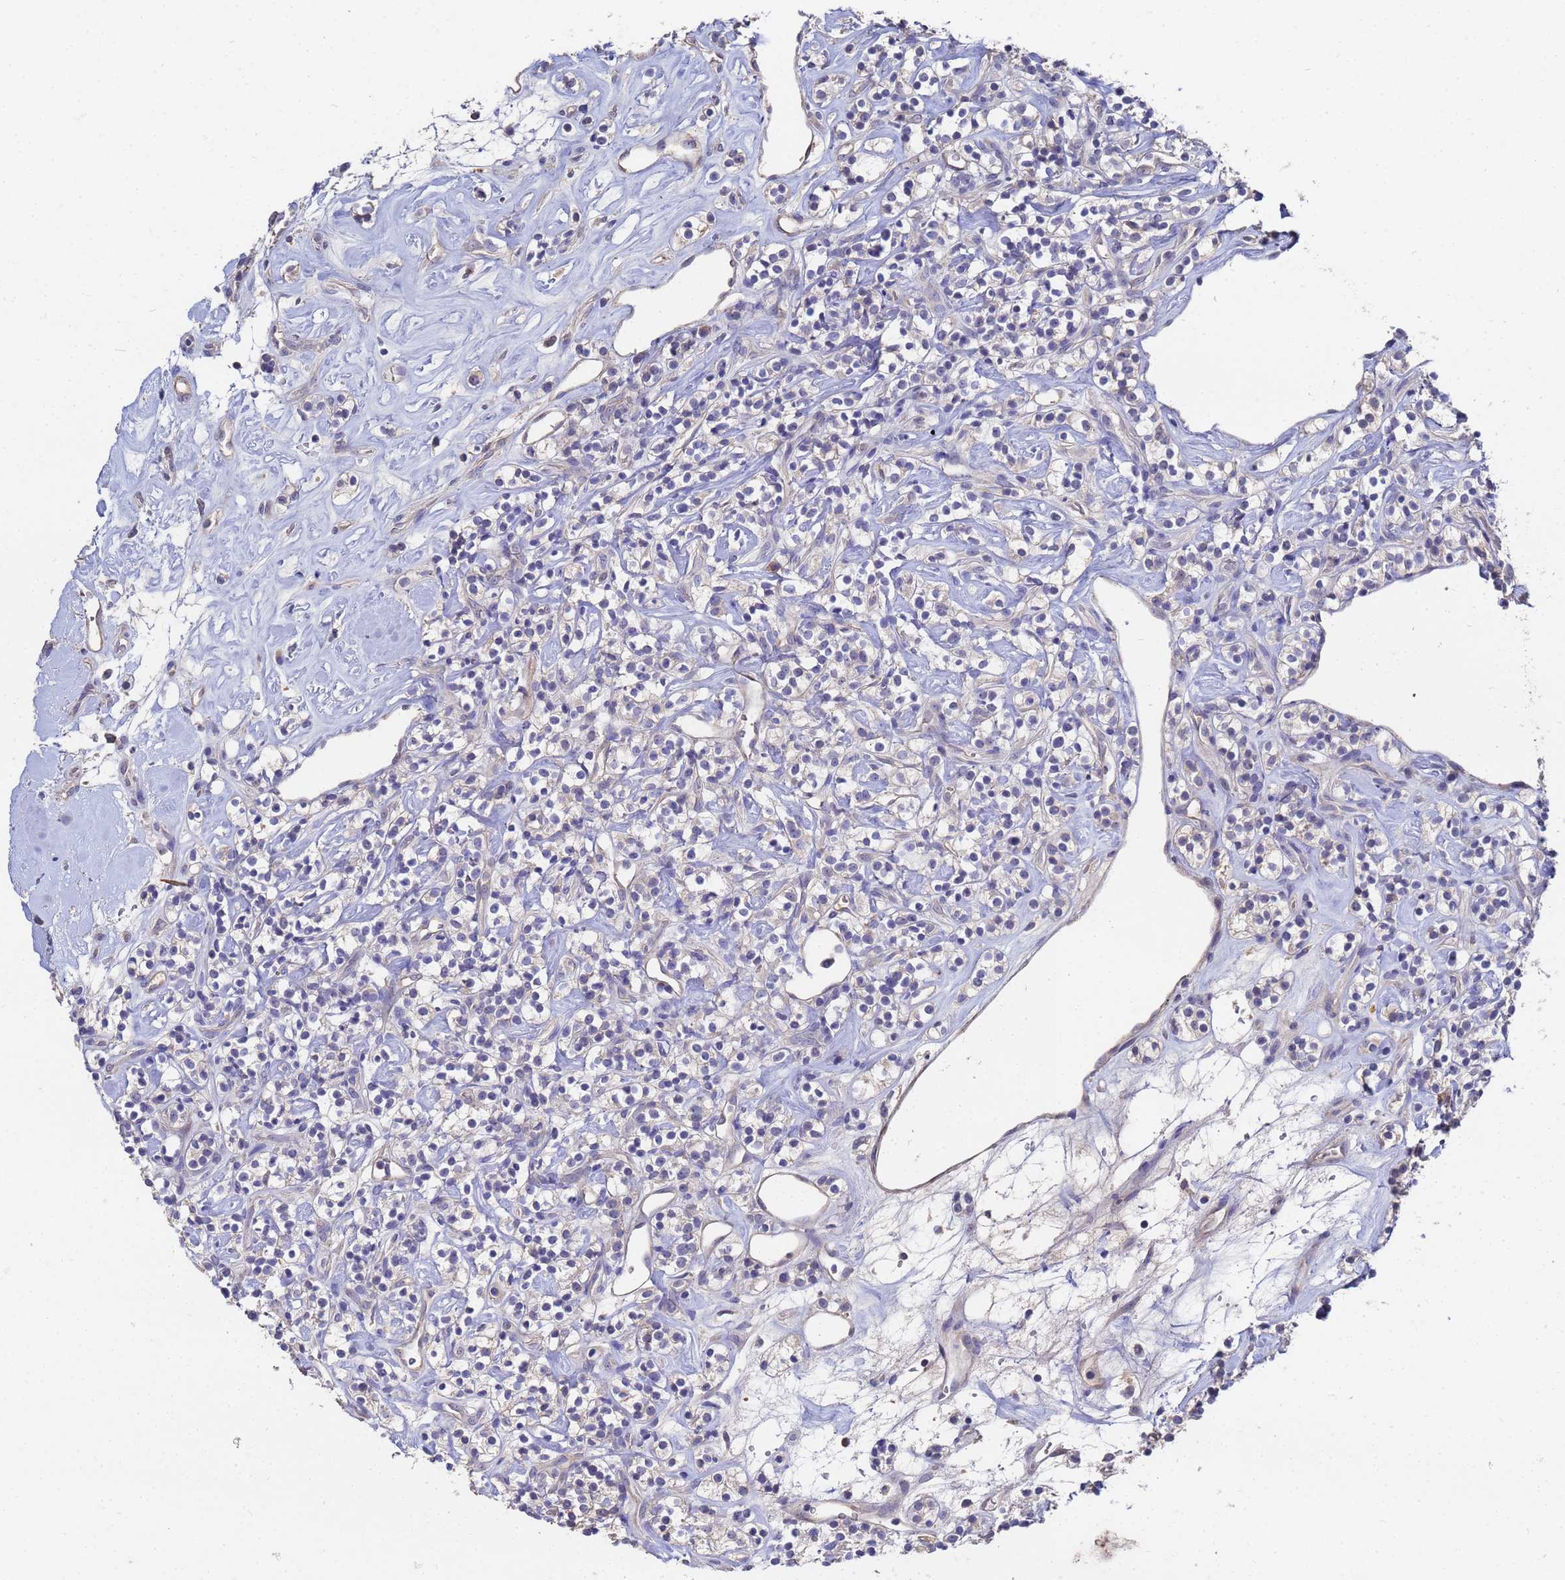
{"staining": {"intensity": "negative", "quantity": "none", "location": "none"}, "tissue": "renal cancer", "cell_type": "Tumor cells", "image_type": "cancer", "snomed": [{"axis": "morphology", "description": "Adenocarcinoma, NOS"}, {"axis": "topography", "description": "Kidney"}], "caption": "There is no significant expression in tumor cells of renal cancer. The staining was performed using DAB (3,3'-diaminobenzidine) to visualize the protein expression in brown, while the nuclei were stained in blue with hematoxylin (Magnification: 20x).", "gene": "TCP10L", "patient": {"sex": "male", "age": 77}}